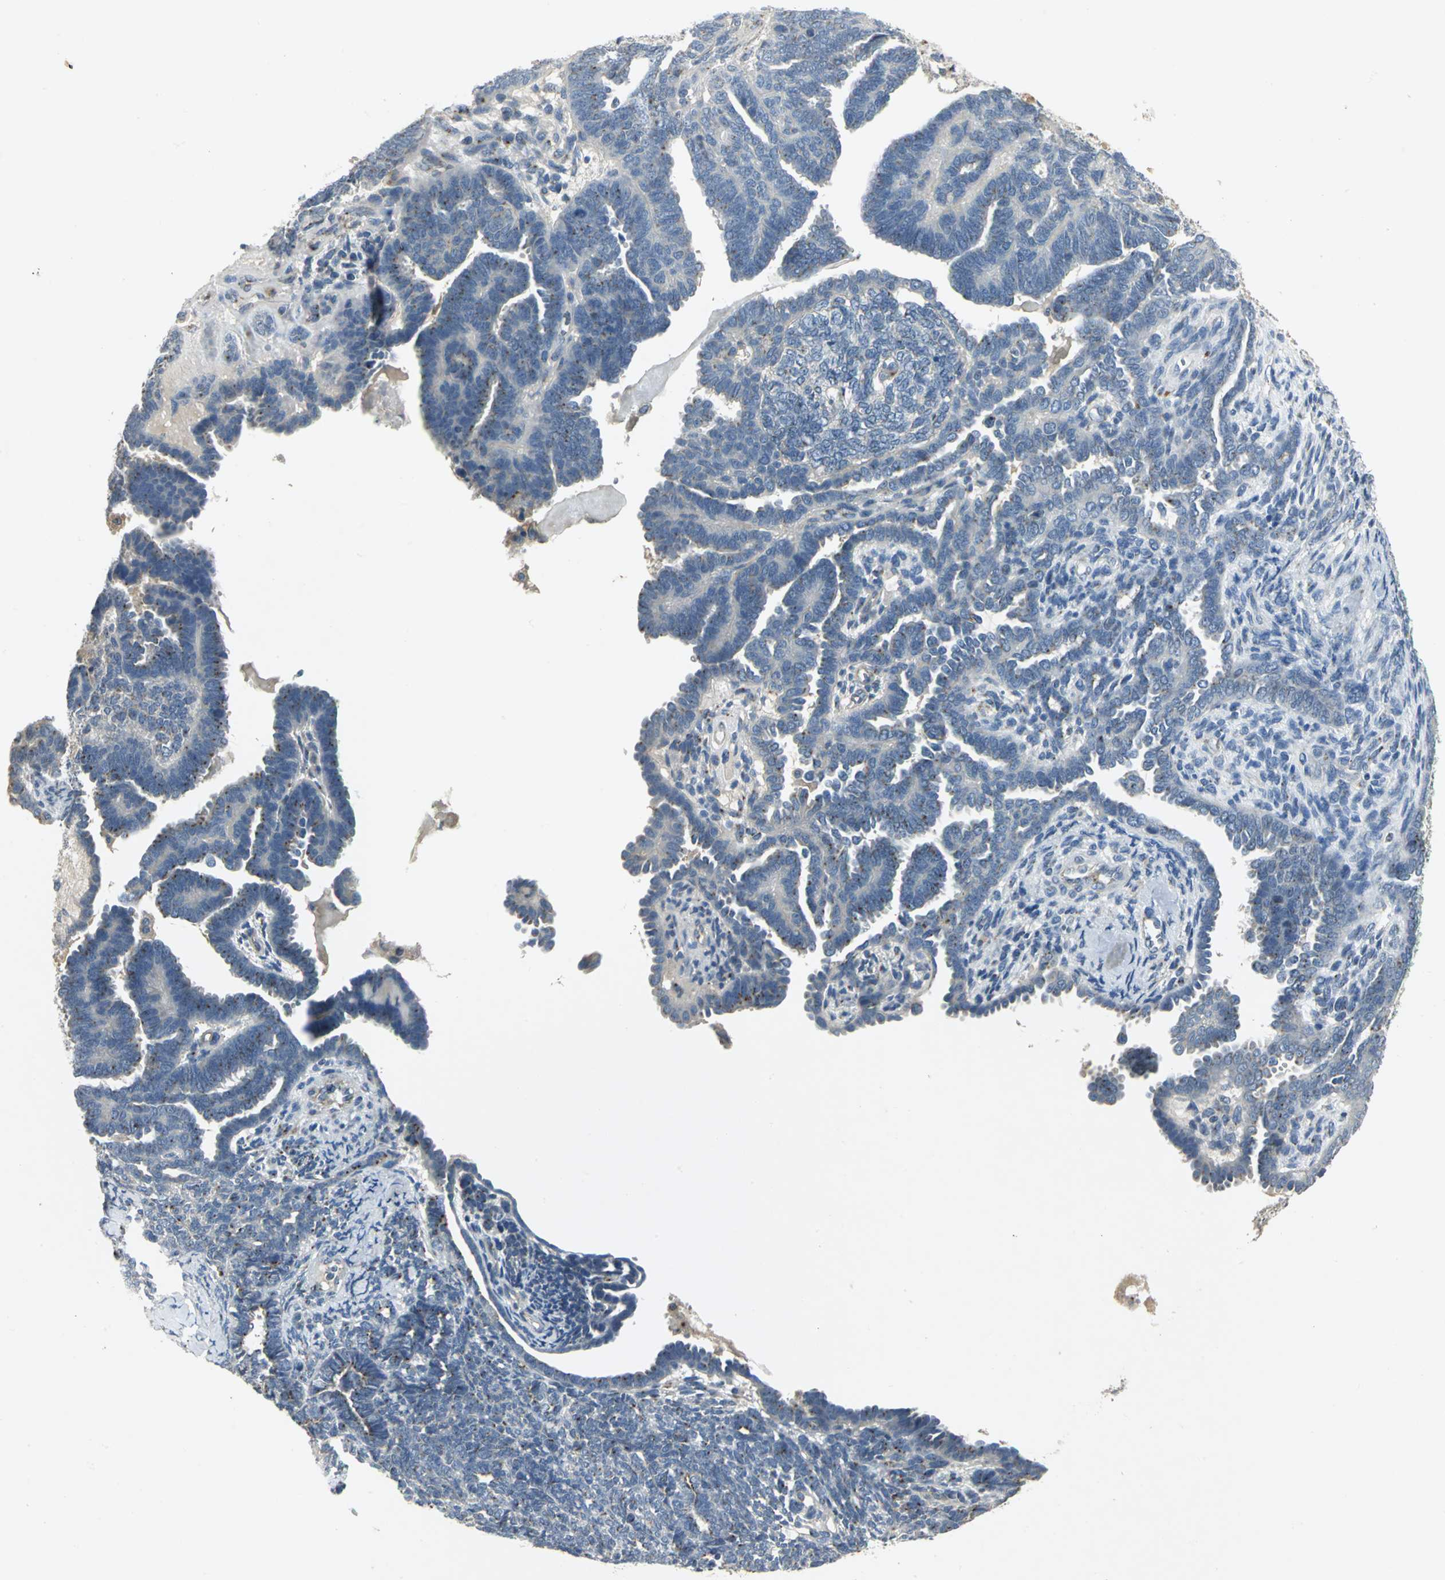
{"staining": {"intensity": "moderate", "quantity": "<25%", "location": "cytoplasmic/membranous"}, "tissue": "endometrial cancer", "cell_type": "Tumor cells", "image_type": "cancer", "snomed": [{"axis": "morphology", "description": "Neoplasm, malignant, NOS"}, {"axis": "topography", "description": "Endometrium"}], "caption": "Protein staining exhibits moderate cytoplasmic/membranous staining in about <25% of tumor cells in endometrial cancer (malignant neoplasm).", "gene": "TM9SF2", "patient": {"sex": "female", "age": 74}}